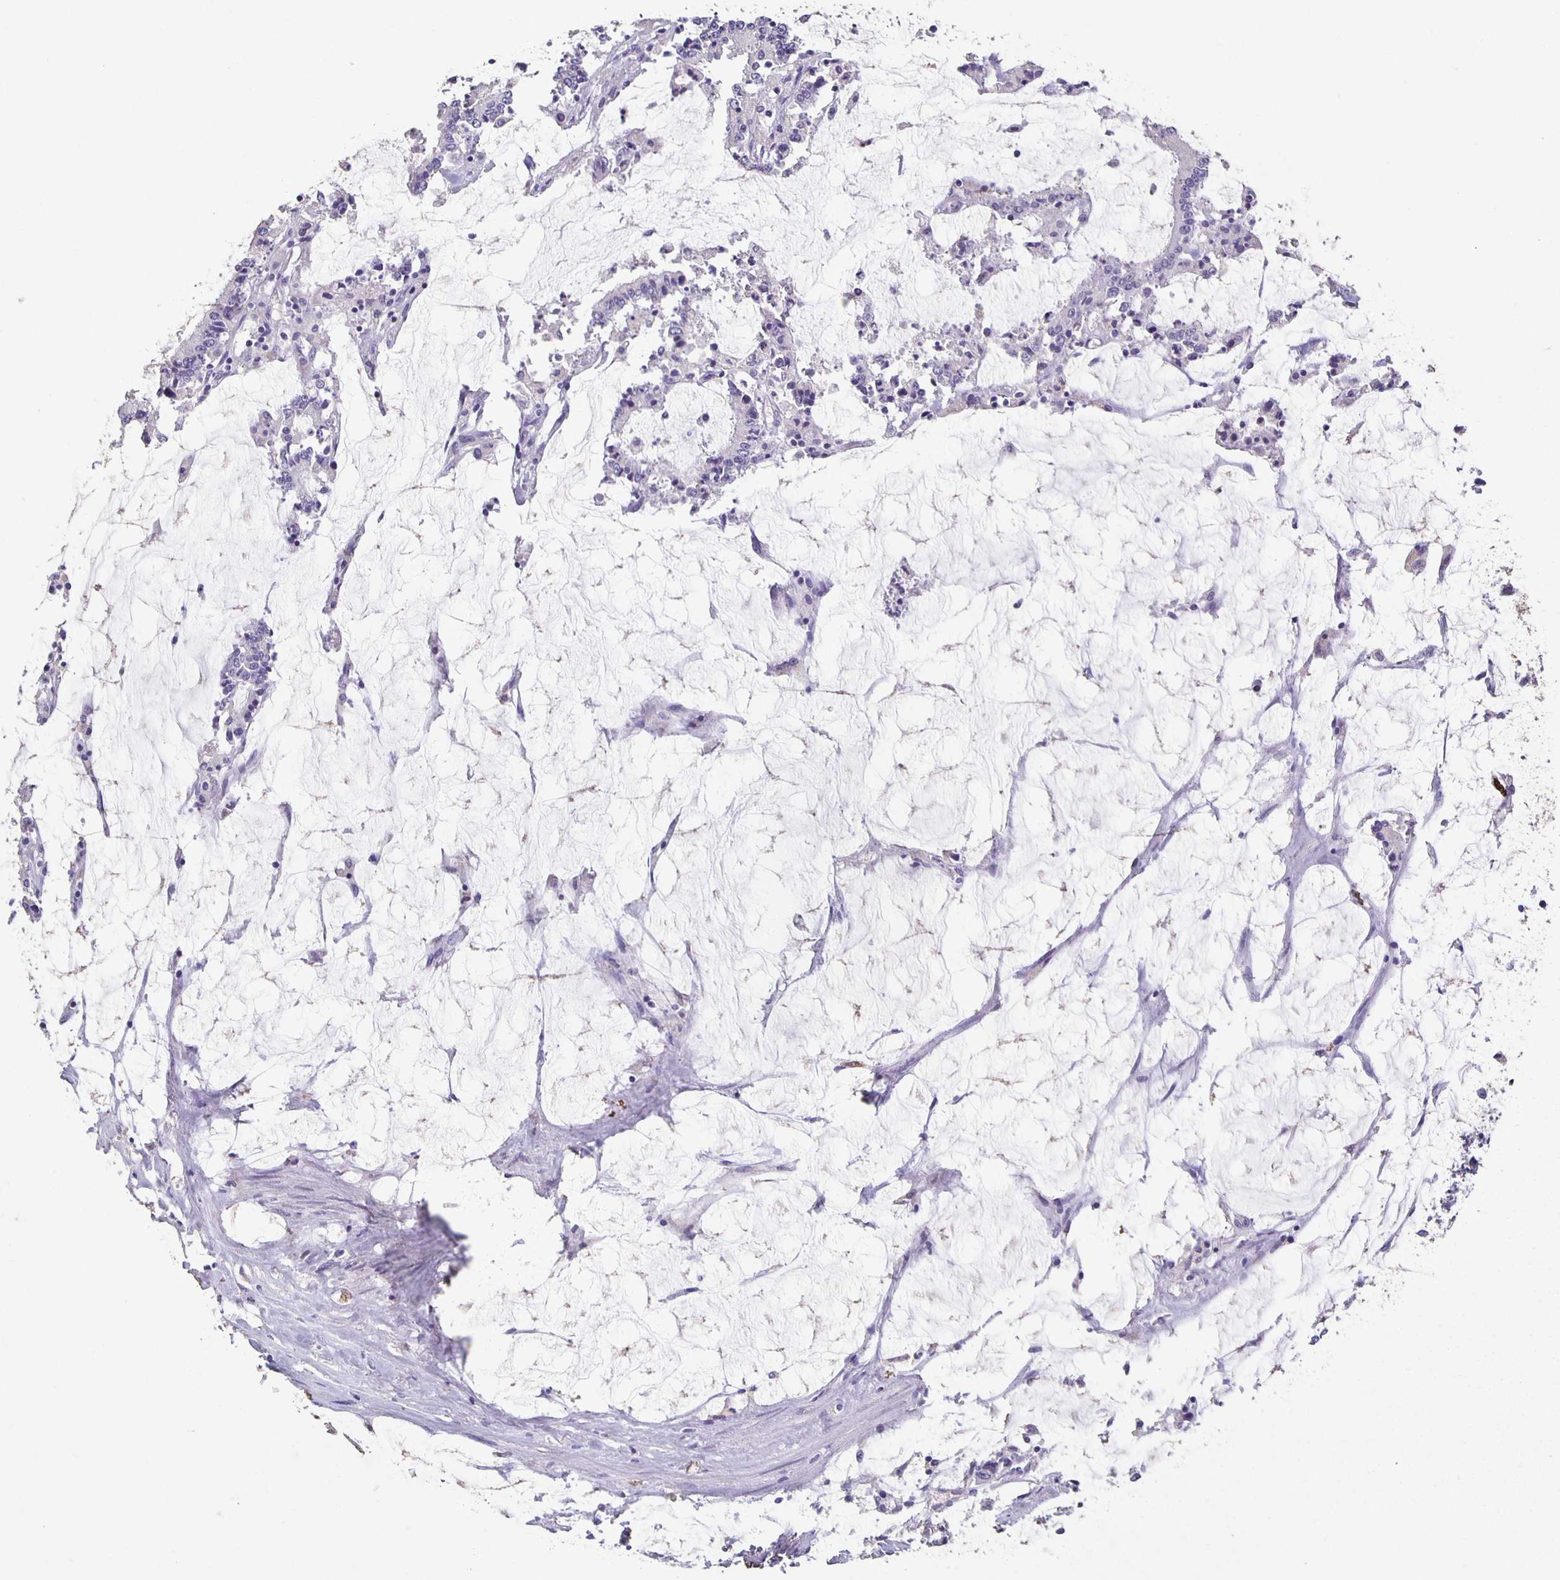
{"staining": {"intensity": "negative", "quantity": "none", "location": "none"}, "tissue": "stomach cancer", "cell_type": "Tumor cells", "image_type": "cancer", "snomed": [{"axis": "morphology", "description": "Adenocarcinoma, NOS"}, {"axis": "topography", "description": "Stomach, upper"}], "caption": "A high-resolution micrograph shows IHC staining of stomach adenocarcinoma, which shows no significant expression in tumor cells. (DAB immunohistochemistry (IHC), high magnification).", "gene": "CARNS1", "patient": {"sex": "male", "age": 68}}